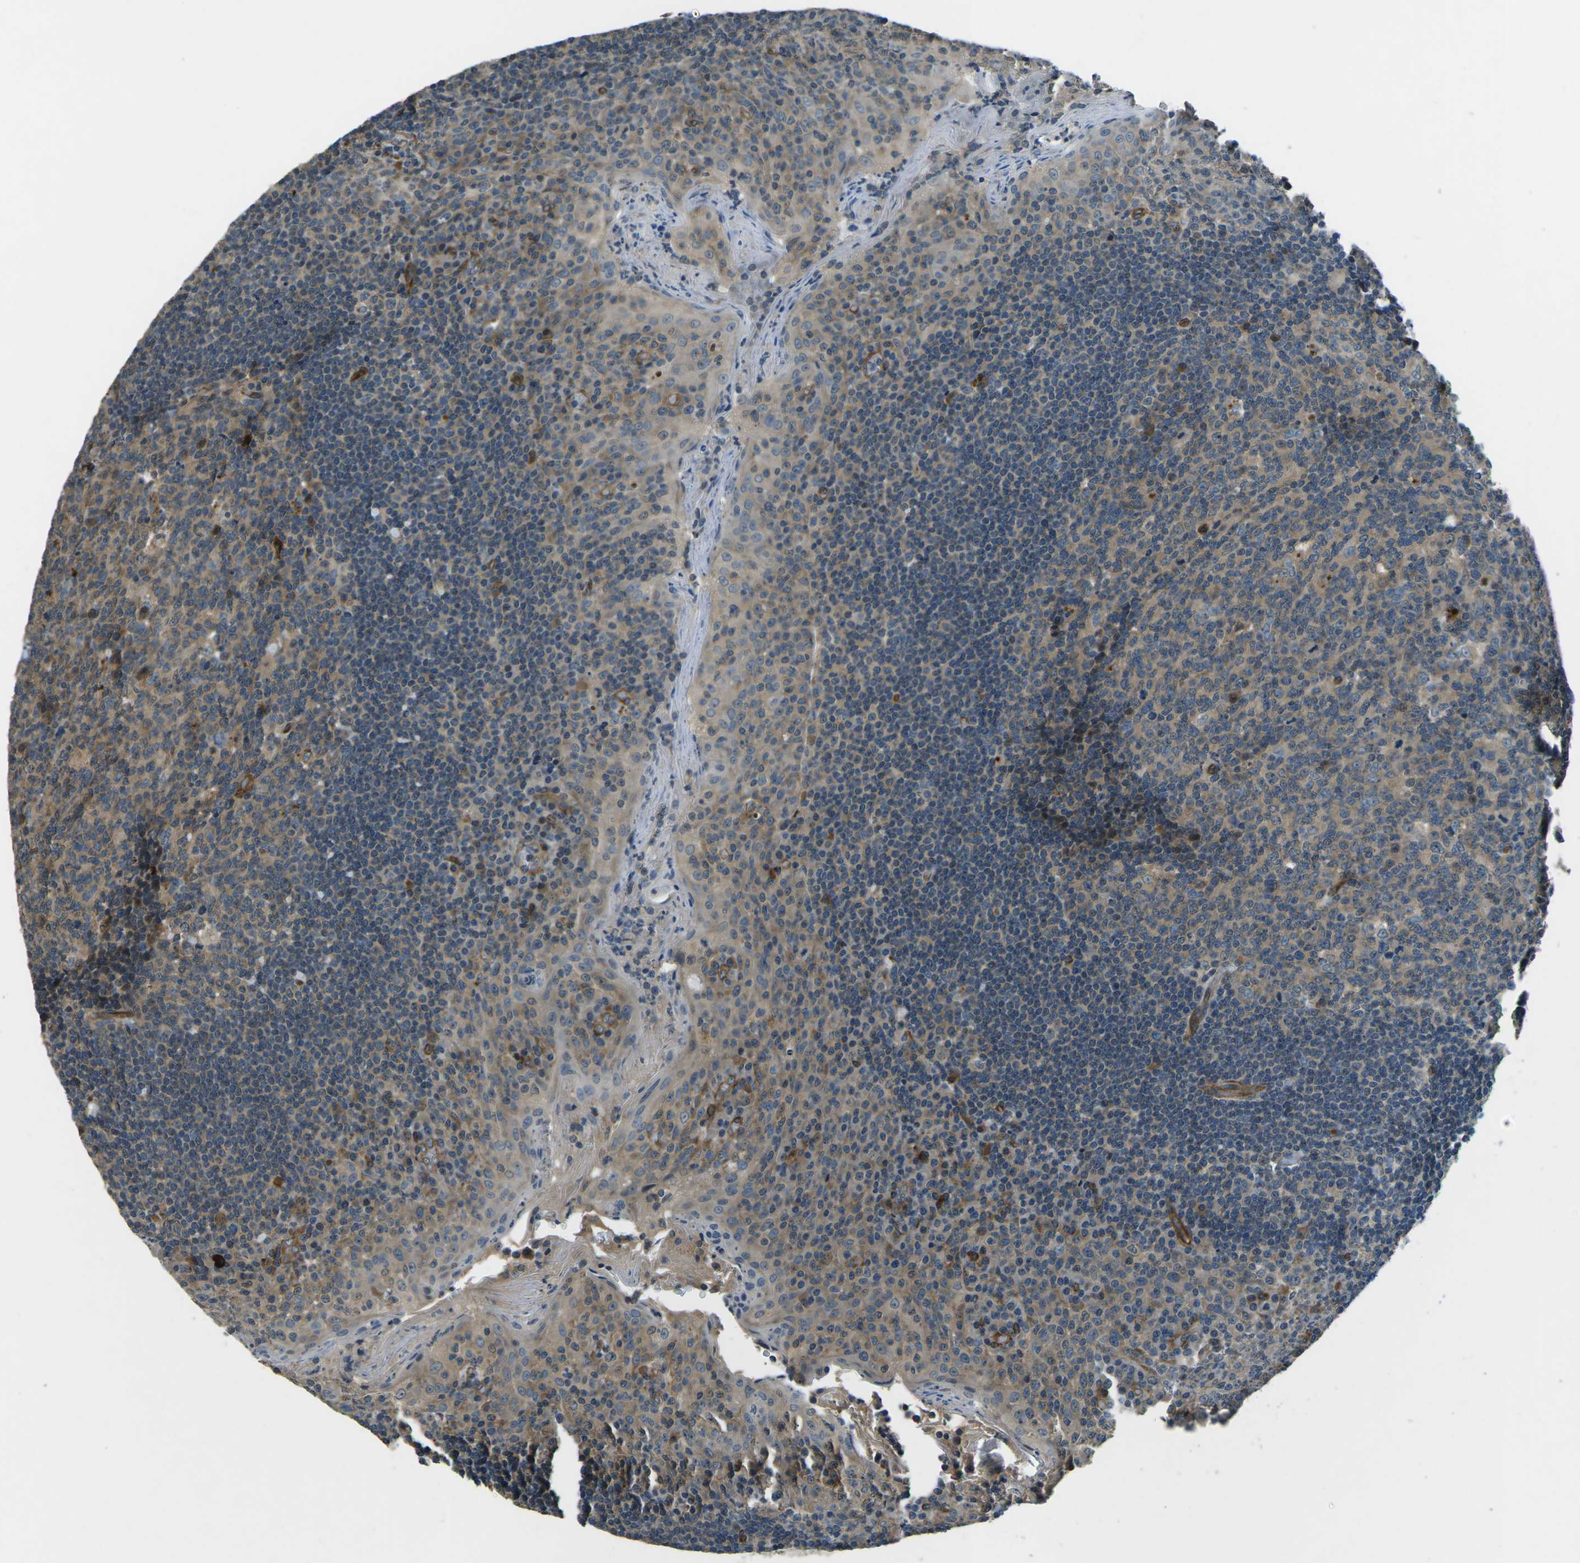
{"staining": {"intensity": "weak", "quantity": ">75%", "location": "cytoplasmic/membranous"}, "tissue": "tonsil", "cell_type": "Germinal center cells", "image_type": "normal", "snomed": [{"axis": "morphology", "description": "Normal tissue, NOS"}, {"axis": "topography", "description": "Tonsil"}], "caption": "About >75% of germinal center cells in normal tonsil exhibit weak cytoplasmic/membranous protein staining as visualized by brown immunohistochemical staining.", "gene": "AFAP1", "patient": {"sex": "male", "age": 17}}